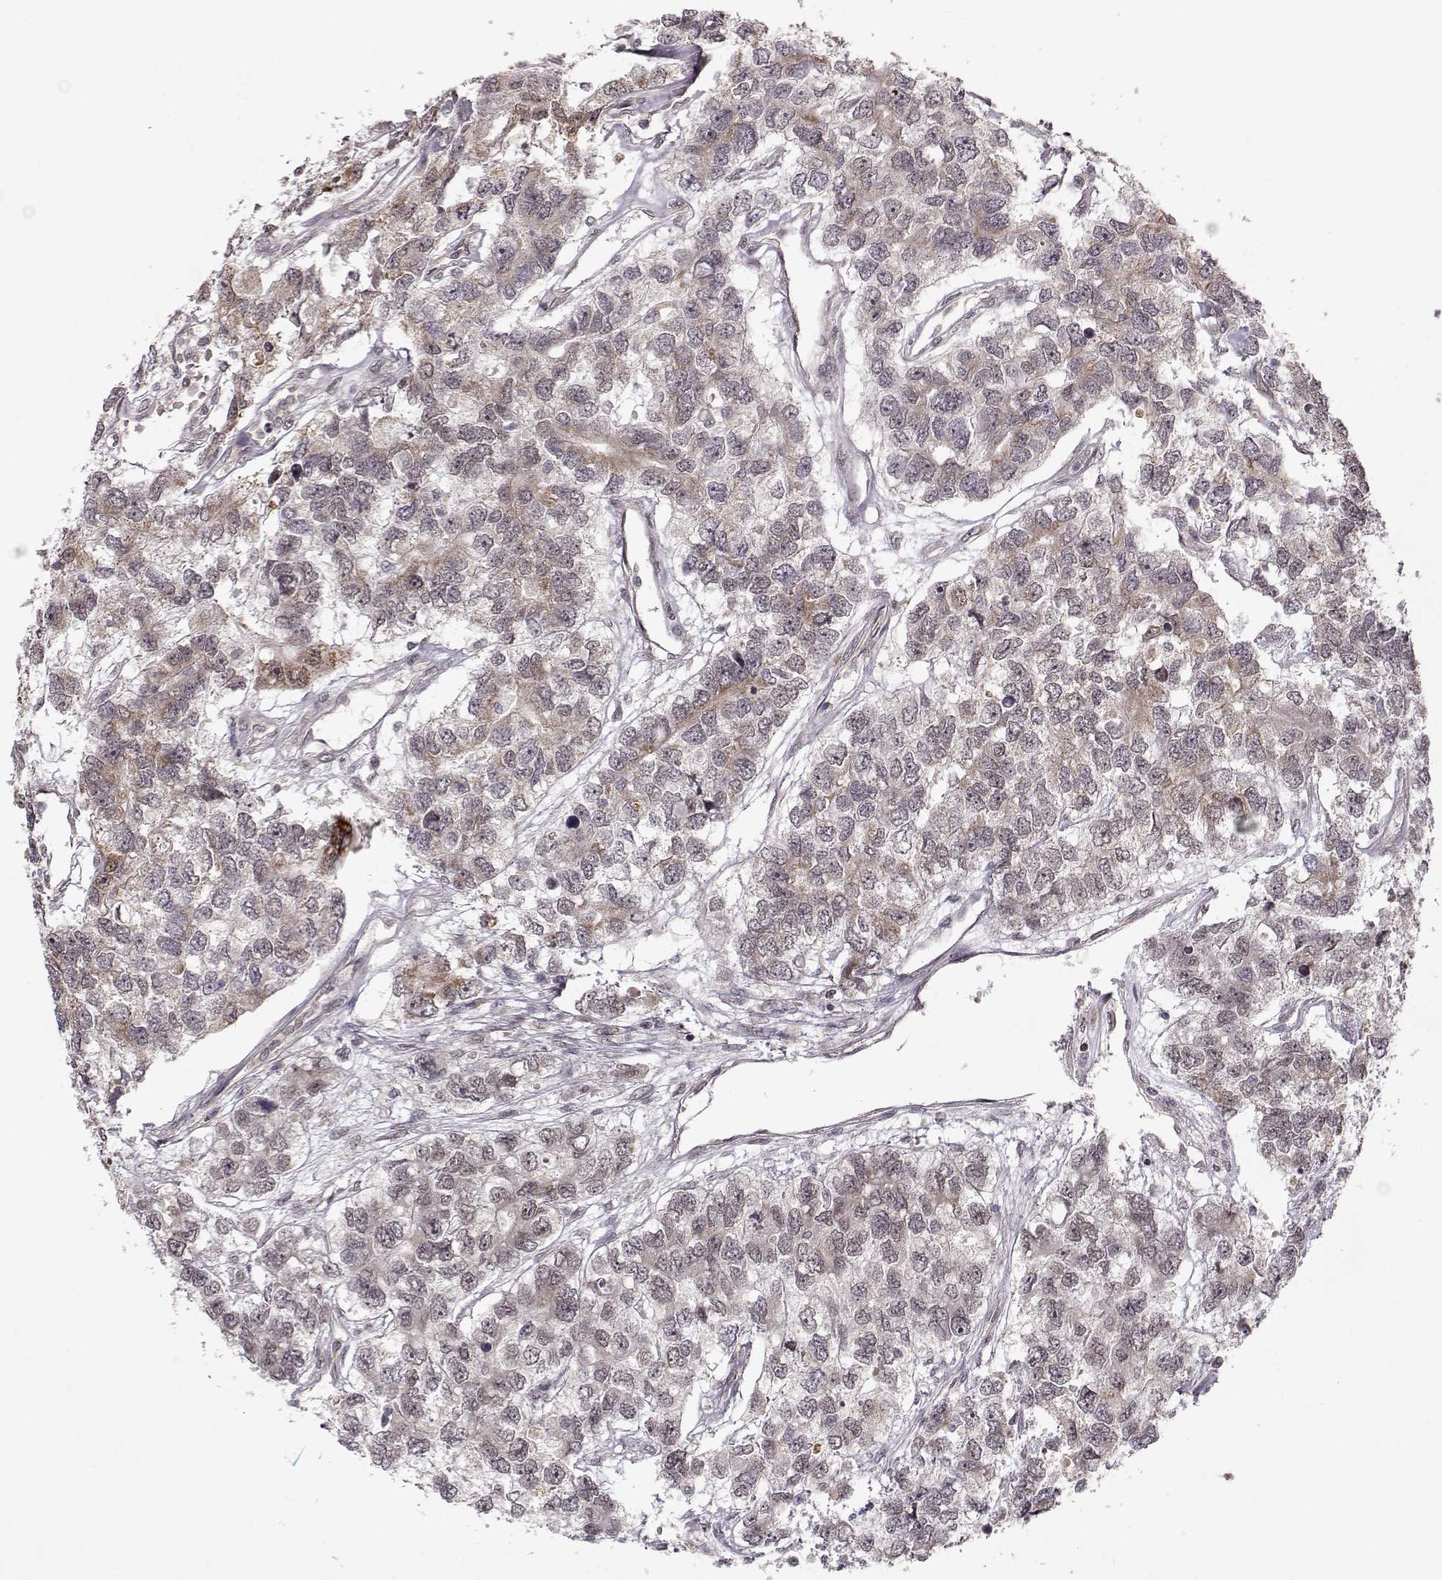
{"staining": {"intensity": "moderate", "quantity": ">75%", "location": "cytoplasmic/membranous"}, "tissue": "testis cancer", "cell_type": "Tumor cells", "image_type": "cancer", "snomed": [{"axis": "morphology", "description": "Seminoma, NOS"}, {"axis": "topography", "description": "Testis"}], "caption": "The immunohistochemical stain shows moderate cytoplasmic/membranous positivity in tumor cells of testis cancer tissue.", "gene": "RAI1", "patient": {"sex": "male", "age": 52}}